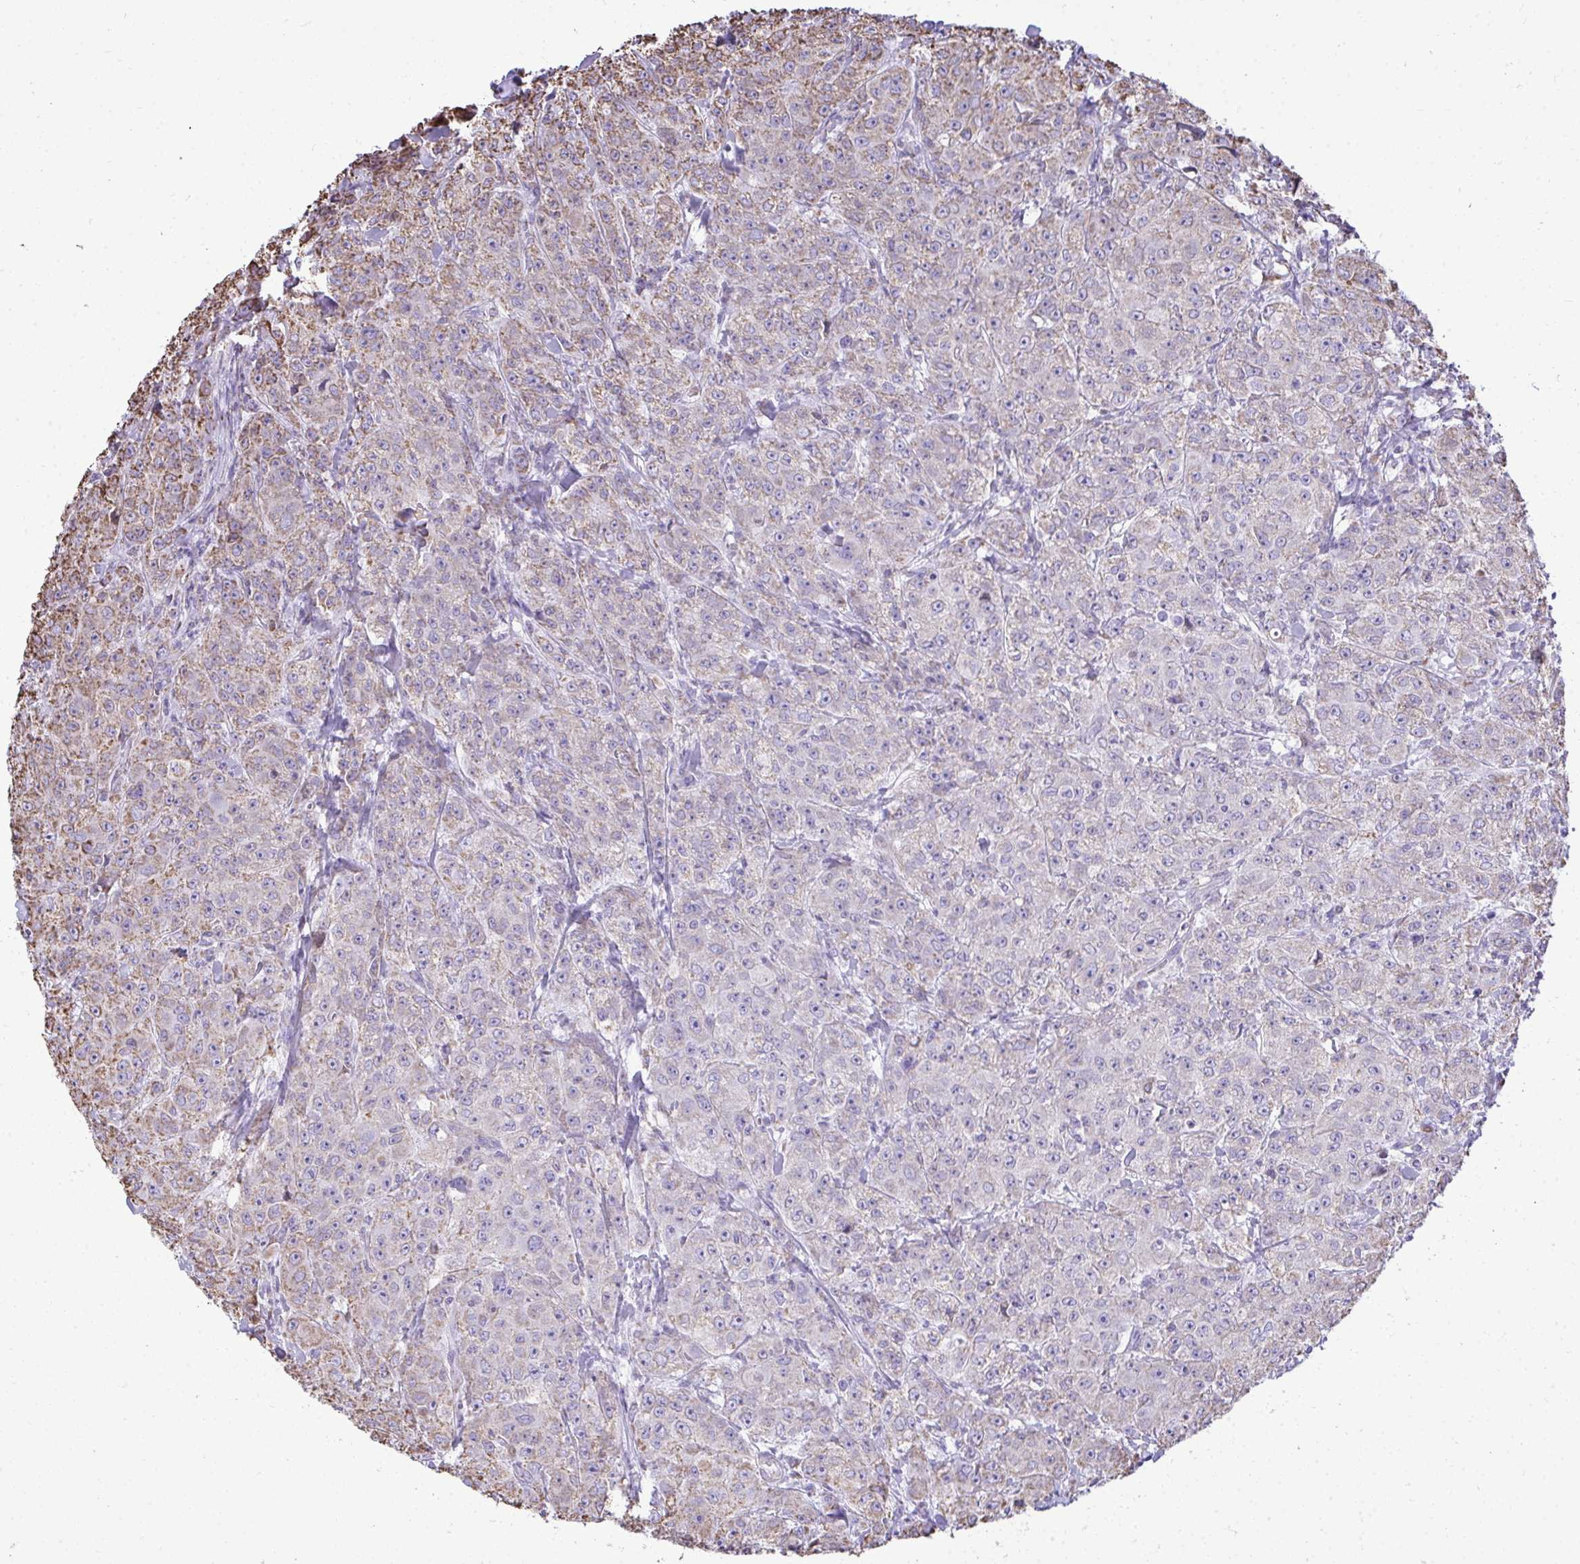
{"staining": {"intensity": "weak", "quantity": "<25%", "location": "cytoplasmic/membranous"}, "tissue": "breast cancer", "cell_type": "Tumor cells", "image_type": "cancer", "snomed": [{"axis": "morphology", "description": "Normal tissue, NOS"}, {"axis": "morphology", "description": "Duct carcinoma"}, {"axis": "topography", "description": "Breast"}], "caption": "An IHC image of infiltrating ductal carcinoma (breast) is shown. There is no staining in tumor cells of infiltrating ductal carcinoma (breast).", "gene": "MPZL2", "patient": {"sex": "female", "age": 43}}